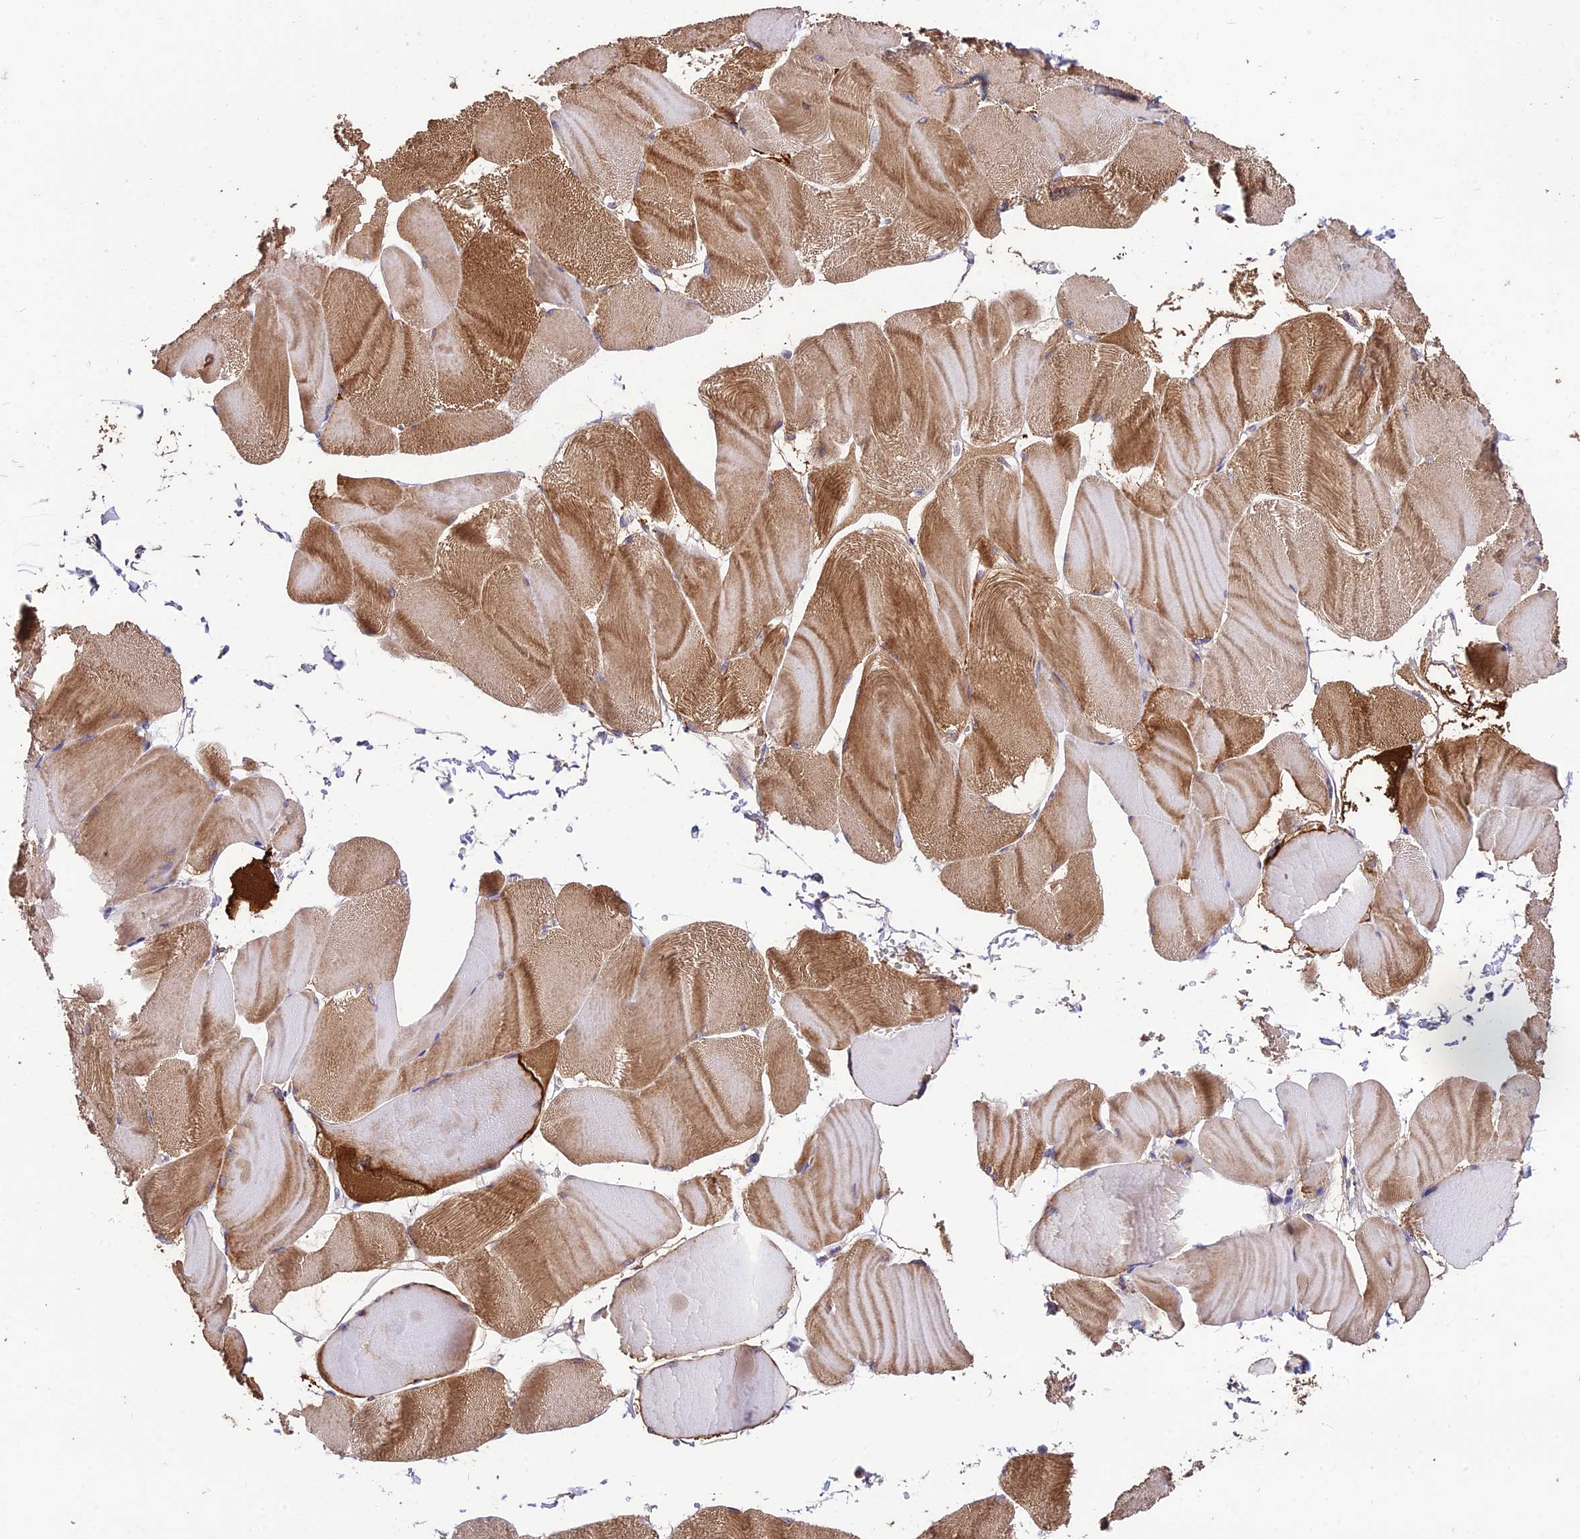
{"staining": {"intensity": "strong", "quantity": "25%-75%", "location": "cytoplasmic/membranous"}, "tissue": "skeletal muscle", "cell_type": "Myocytes", "image_type": "normal", "snomed": [{"axis": "morphology", "description": "Normal tissue, NOS"}, {"axis": "morphology", "description": "Basal cell carcinoma"}, {"axis": "topography", "description": "Skeletal muscle"}], "caption": "Immunohistochemistry (IHC) (DAB) staining of normal skeletal muscle reveals strong cytoplasmic/membranous protein expression in approximately 25%-75% of myocytes.", "gene": "SDHD", "patient": {"sex": "female", "age": 64}}